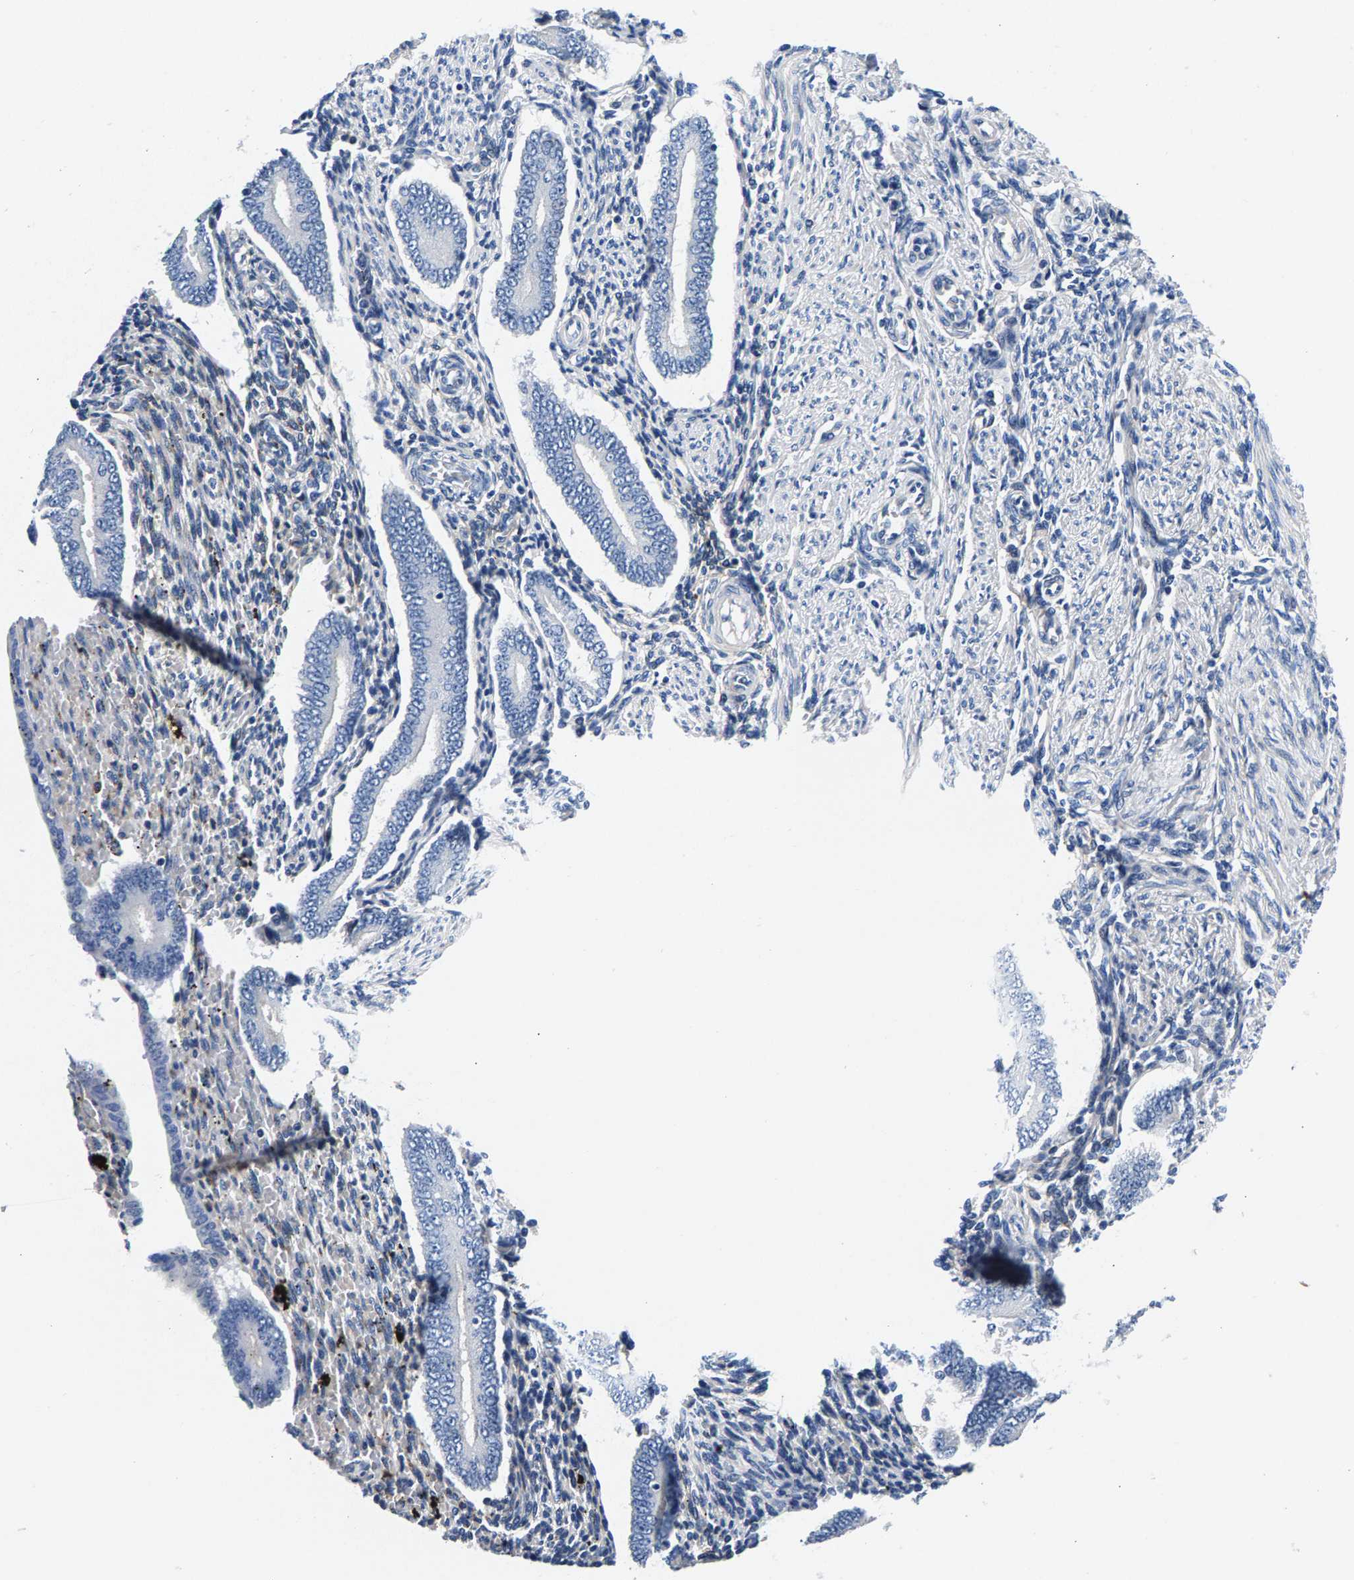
{"staining": {"intensity": "negative", "quantity": "none", "location": "none"}, "tissue": "endometrium", "cell_type": "Cells in endometrial stroma", "image_type": "normal", "snomed": [{"axis": "morphology", "description": "Normal tissue, NOS"}, {"axis": "topography", "description": "Endometrium"}], "caption": "A histopathology image of endometrium stained for a protein shows no brown staining in cells in endometrial stroma. The staining is performed using DAB brown chromogen with nuclei counter-stained in using hematoxylin.", "gene": "P2RY4", "patient": {"sex": "female", "age": 42}}